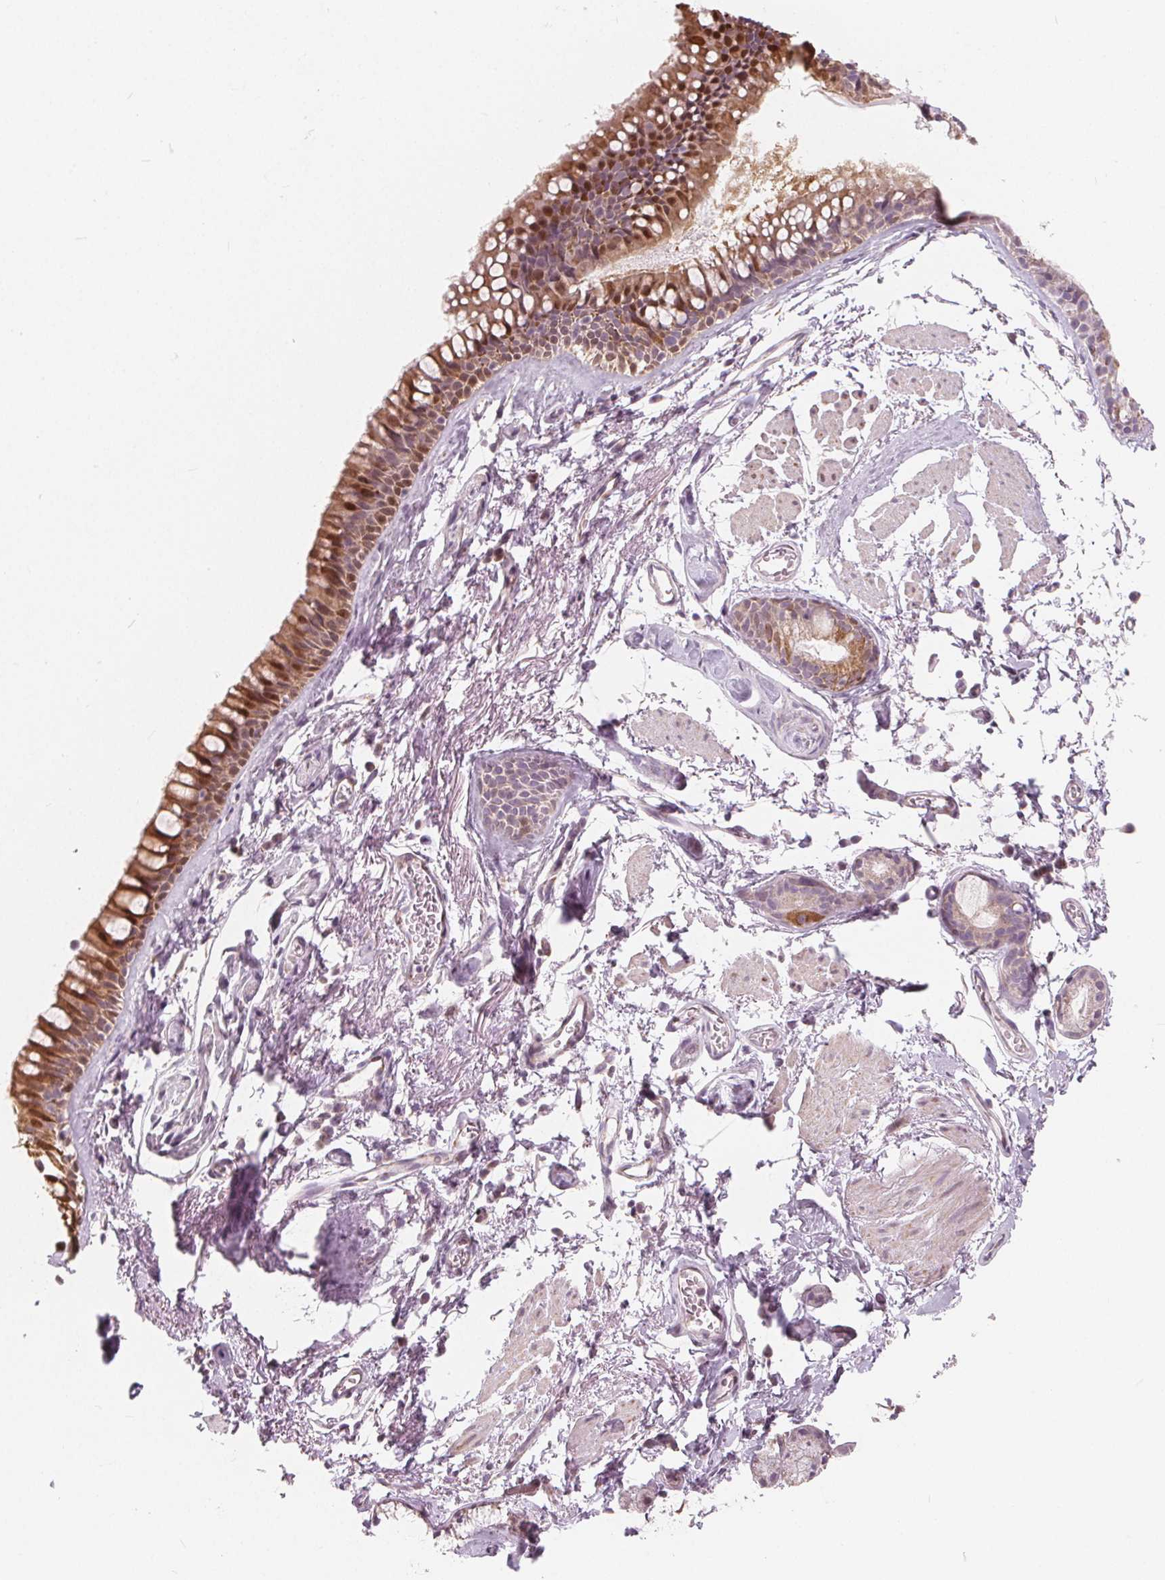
{"staining": {"intensity": "negative", "quantity": "none", "location": "none"}, "tissue": "soft tissue", "cell_type": "Fibroblasts", "image_type": "normal", "snomed": [{"axis": "morphology", "description": "Normal tissue, NOS"}, {"axis": "topography", "description": "Cartilage tissue"}, {"axis": "topography", "description": "Bronchus"}], "caption": "This photomicrograph is of unremarkable soft tissue stained with IHC to label a protein in brown with the nuclei are counter-stained blue. There is no expression in fibroblasts.", "gene": "NUP210L", "patient": {"sex": "female", "age": 79}}